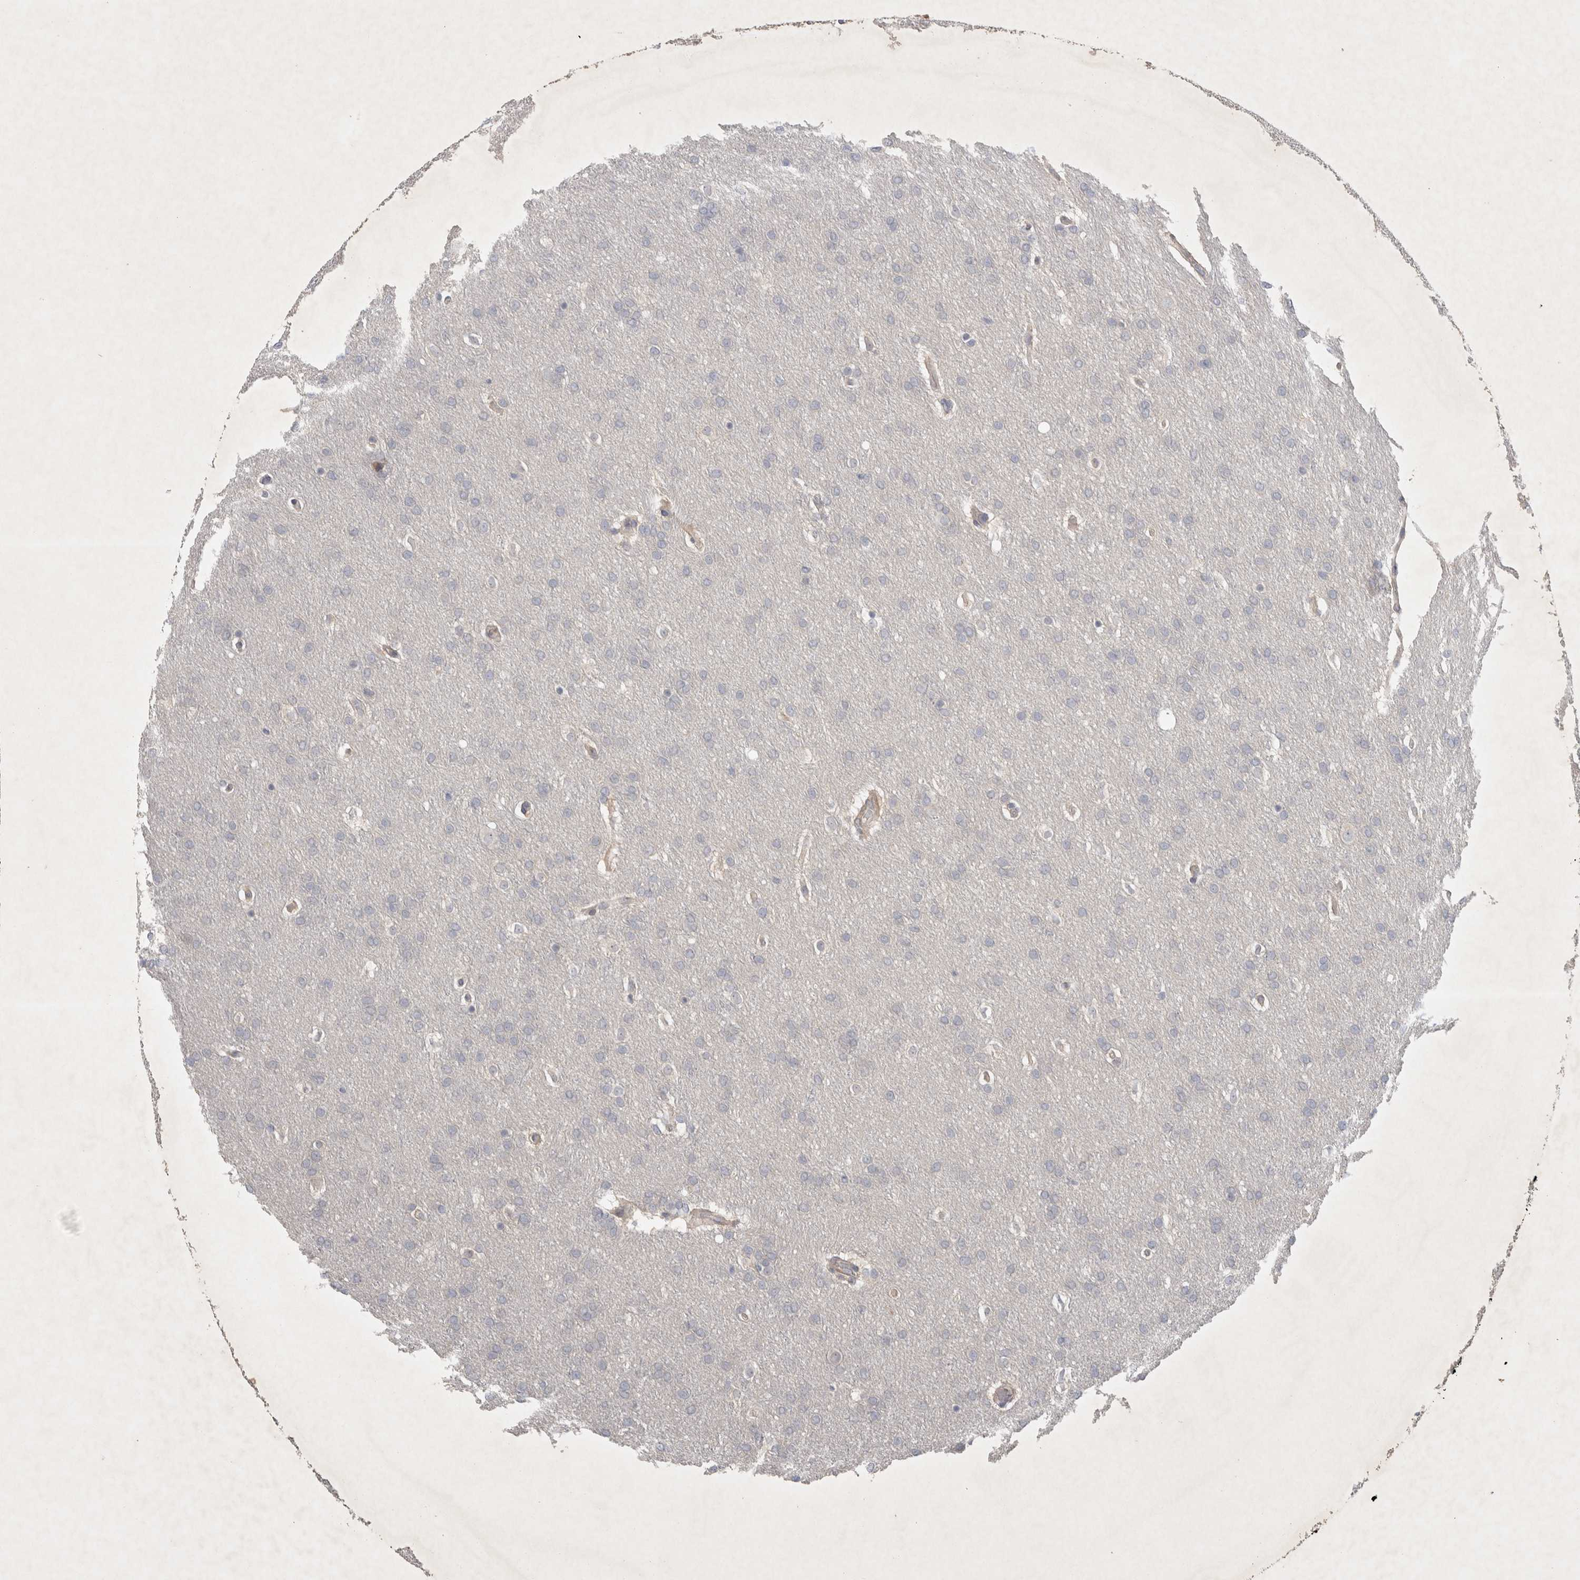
{"staining": {"intensity": "negative", "quantity": "none", "location": "none"}, "tissue": "glioma", "cell_type": "Tumor cells", "image_type": "cancer", "snomed": [{"axis": "morphology", "description": "Glioma, malignant, Low grade"}, {"axis": "topography", "description": "Brain"}], "caption": "Immunohistochemical staining of human glioma demonstrates no significant expression in tumor cells.", "gene": "BZW2", "patient": {"sex": "female", "age": 37}}